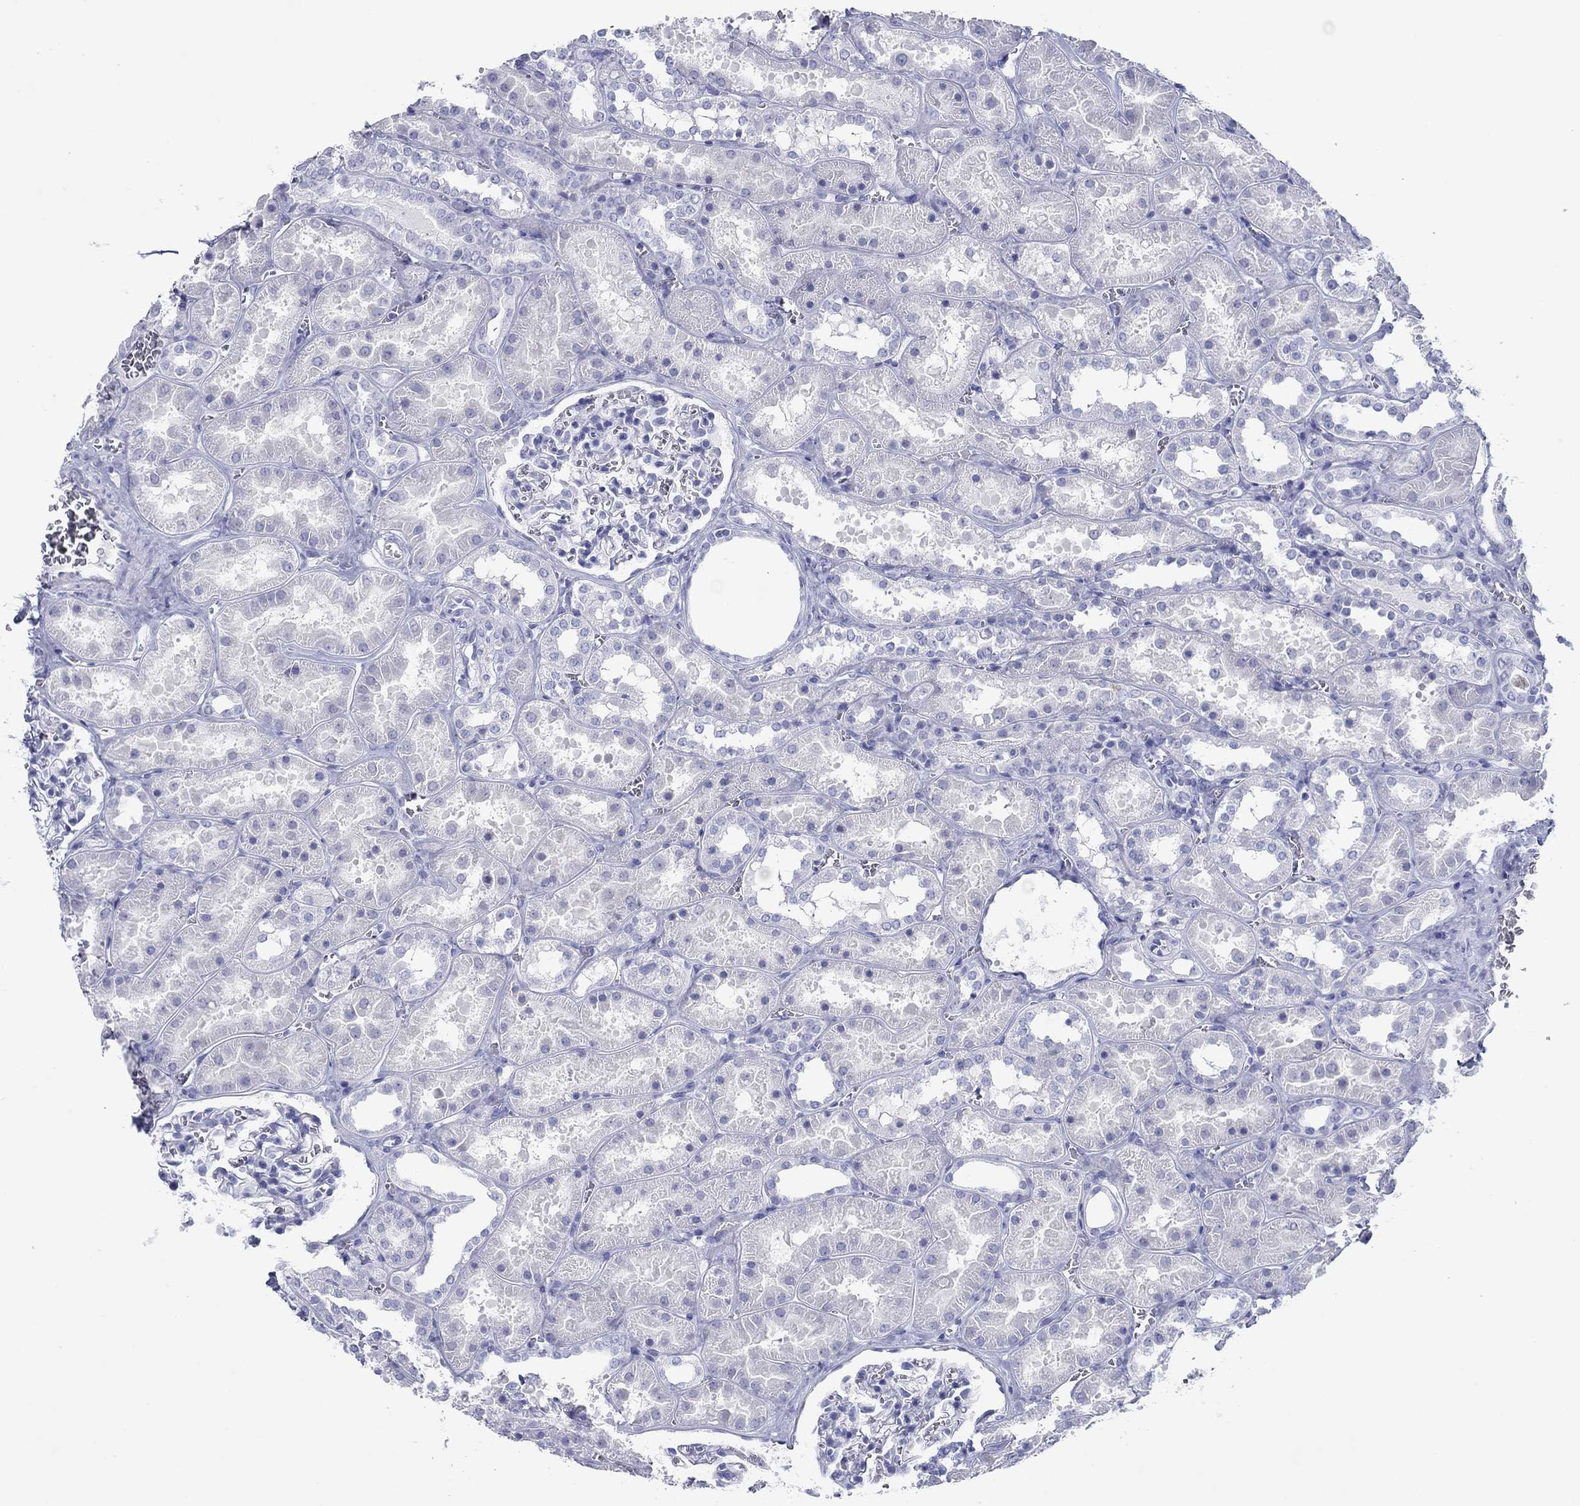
{"staining": {"intensity": "negative", "quantity": "none", "location": "none"}, "tissue": "kidney", "cell_type": "Cells in glomeruli", "image_type": "normal", "snomed": [{"axis": "morphology", "description": "Normal tissue, NOS"}, {"axis": "topography", "description": "Kidney"}], "caption": "High power microscopy photomicrograph of an immunohistochemistry image of unremarkable kidney, revealing no significant positivity in cells in glomeruli. (Brightfield microscopy of DAB (3,3'-diaminobenzidine) immunohistochemistry at high magnification).", "gene": "ATP4A", "patient": {"sex": "female", "age": 41}}